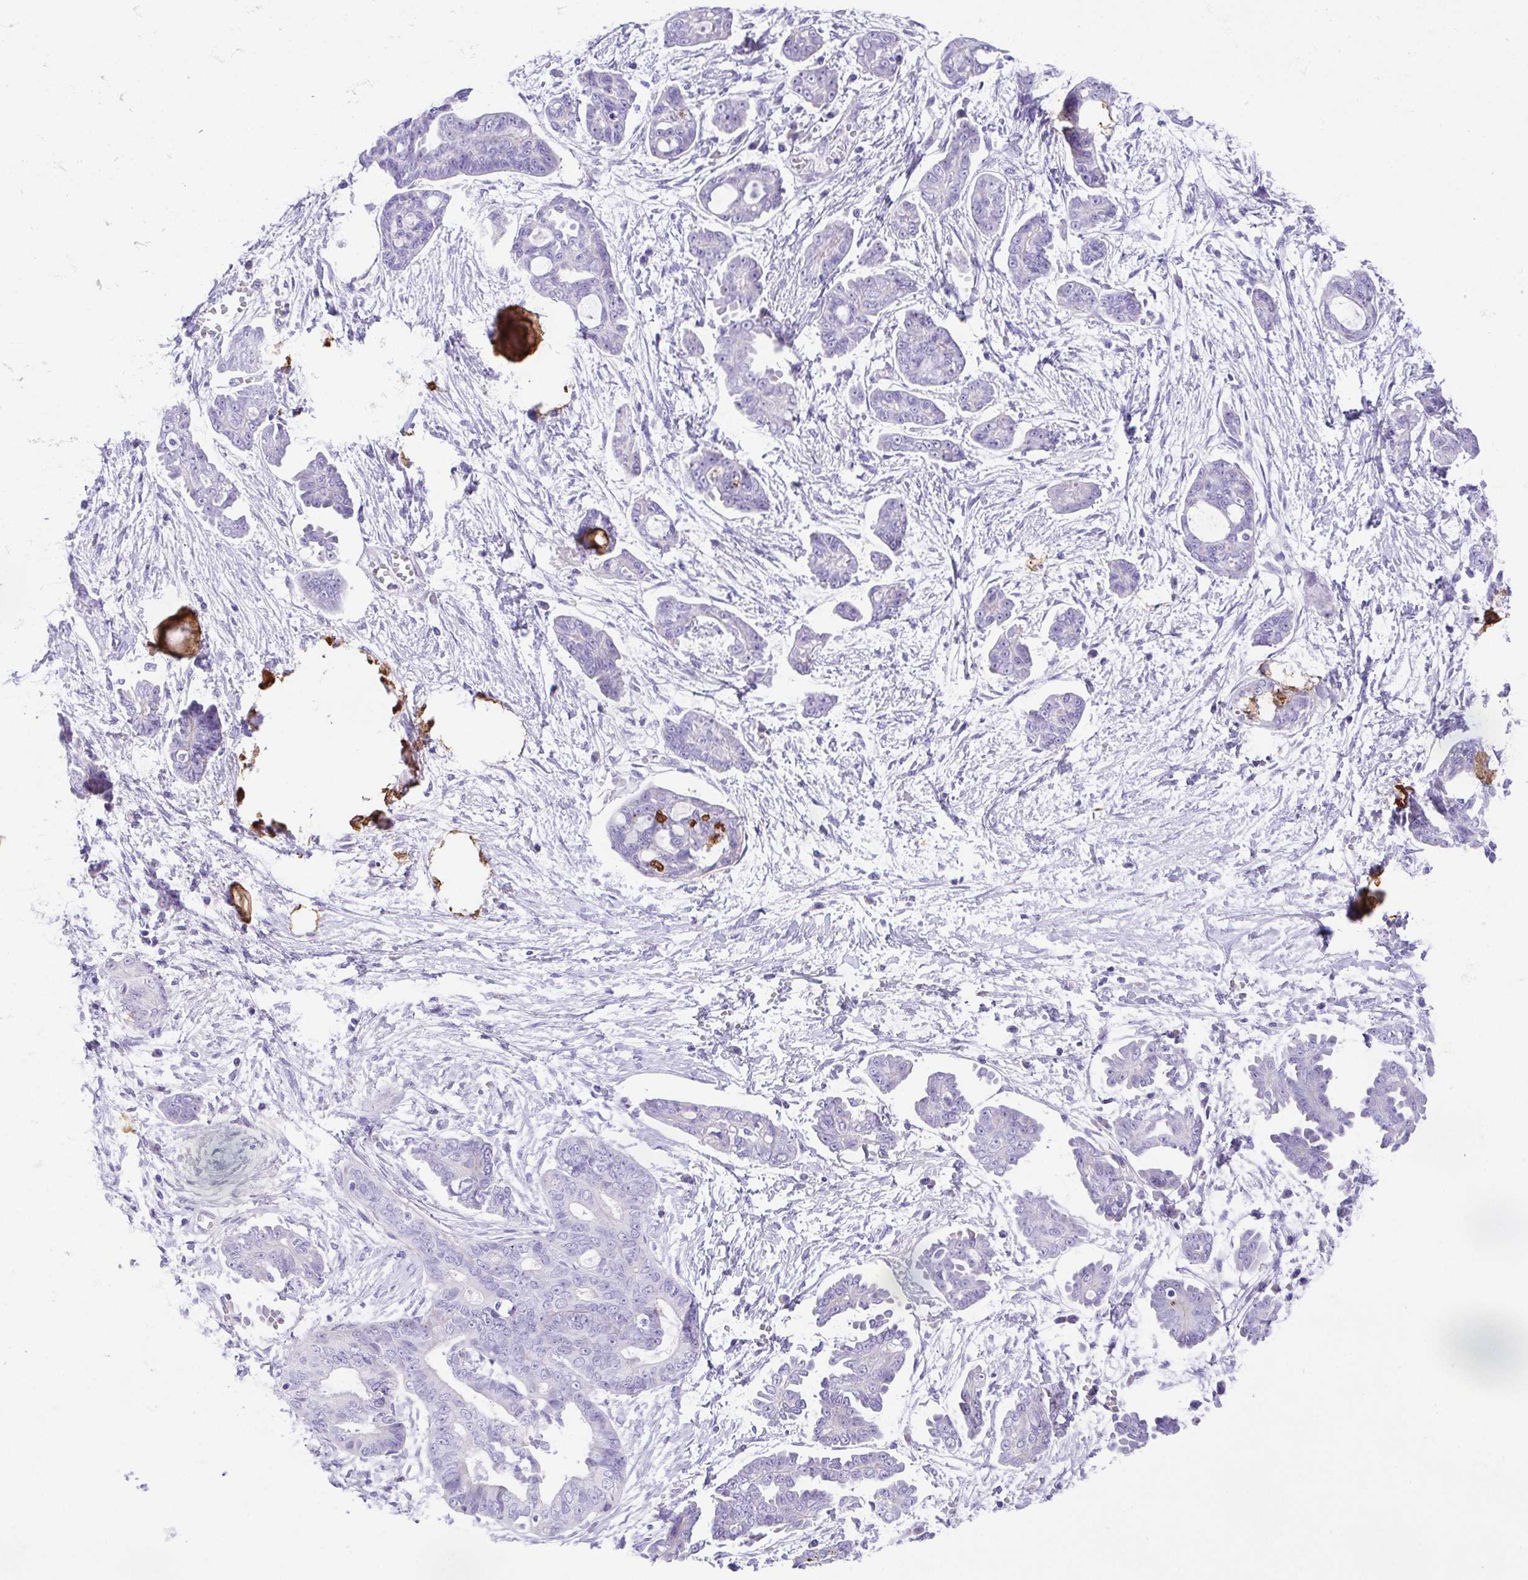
{"staining": {"intensity": "negative", "quantity": "none", "location": "none"}, "tissue": "ovarian cancer", "cell_type": "Tumor cells", "image_type": "cancer", "snomed": [{"axis": "morphology", "description": "Cystadenocarcinoma, serous, NOS"}, {"axis": "topography", "description": "Ovary"}], "caption": "Immunohistochemistry of serous cystadenocarcinoma (ovarian) exhibits no staining in tumor cells.", "gene": "LUZP4", "patient": {"sex": "female", "age": 71}}